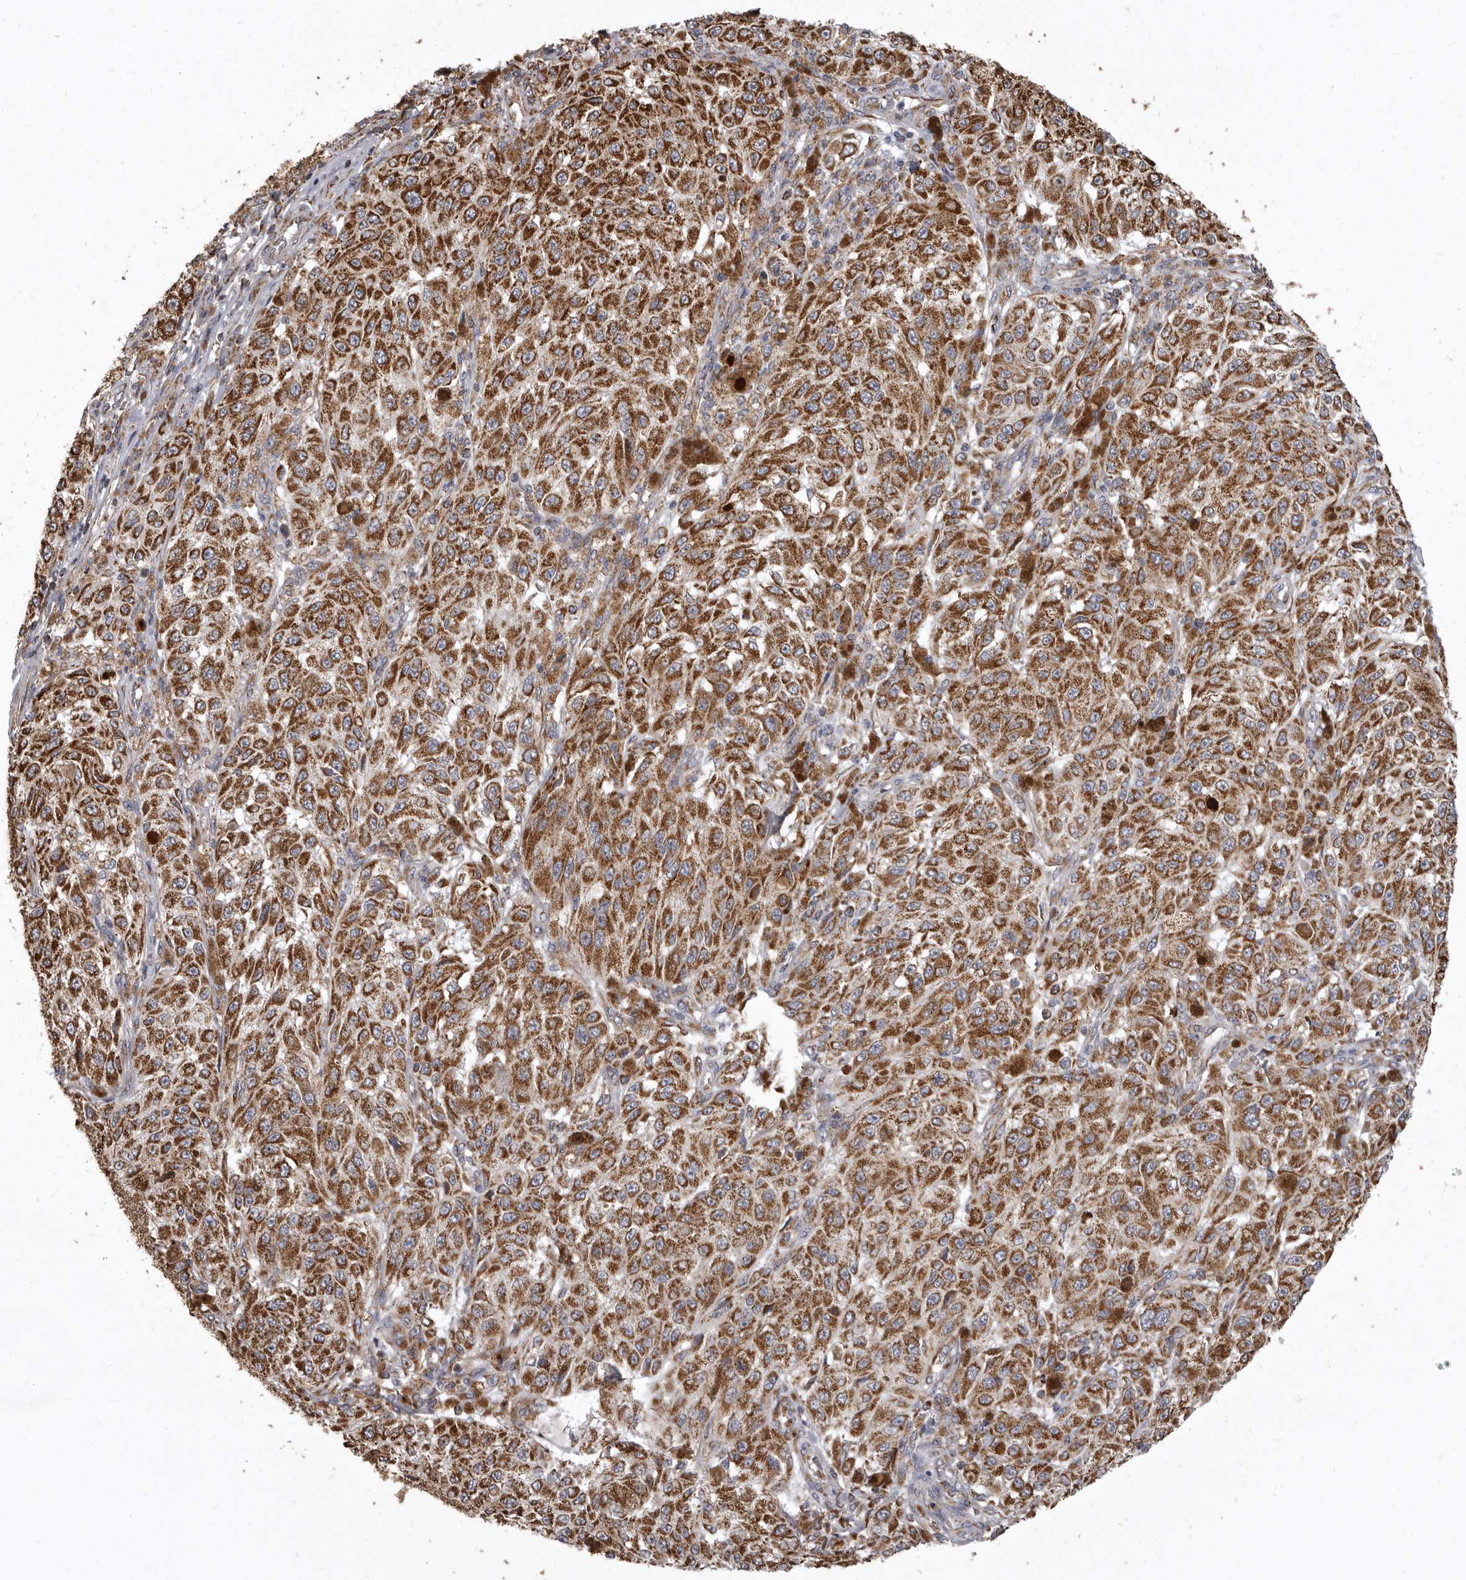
{"staining": {"intensity": "strong", "quantity": ">75%", "location": "cytoplasmic/membranous"}, "tissue": "melanoma", "cell_type": "Tumor cells", "image_type": "cancer", "snomed": [{"axis": "morphology", "description": "Malignant melanoma, NOS"}, {"axis": "topography", "description": "Skin"}], "caption": "Tumor cells show high levels of strong cytoplasmic/membranous staining in about >75% of cells in melanoma.", "gene": "CDK5RAP3", "patient": {"sex": "female", "age": 64}}